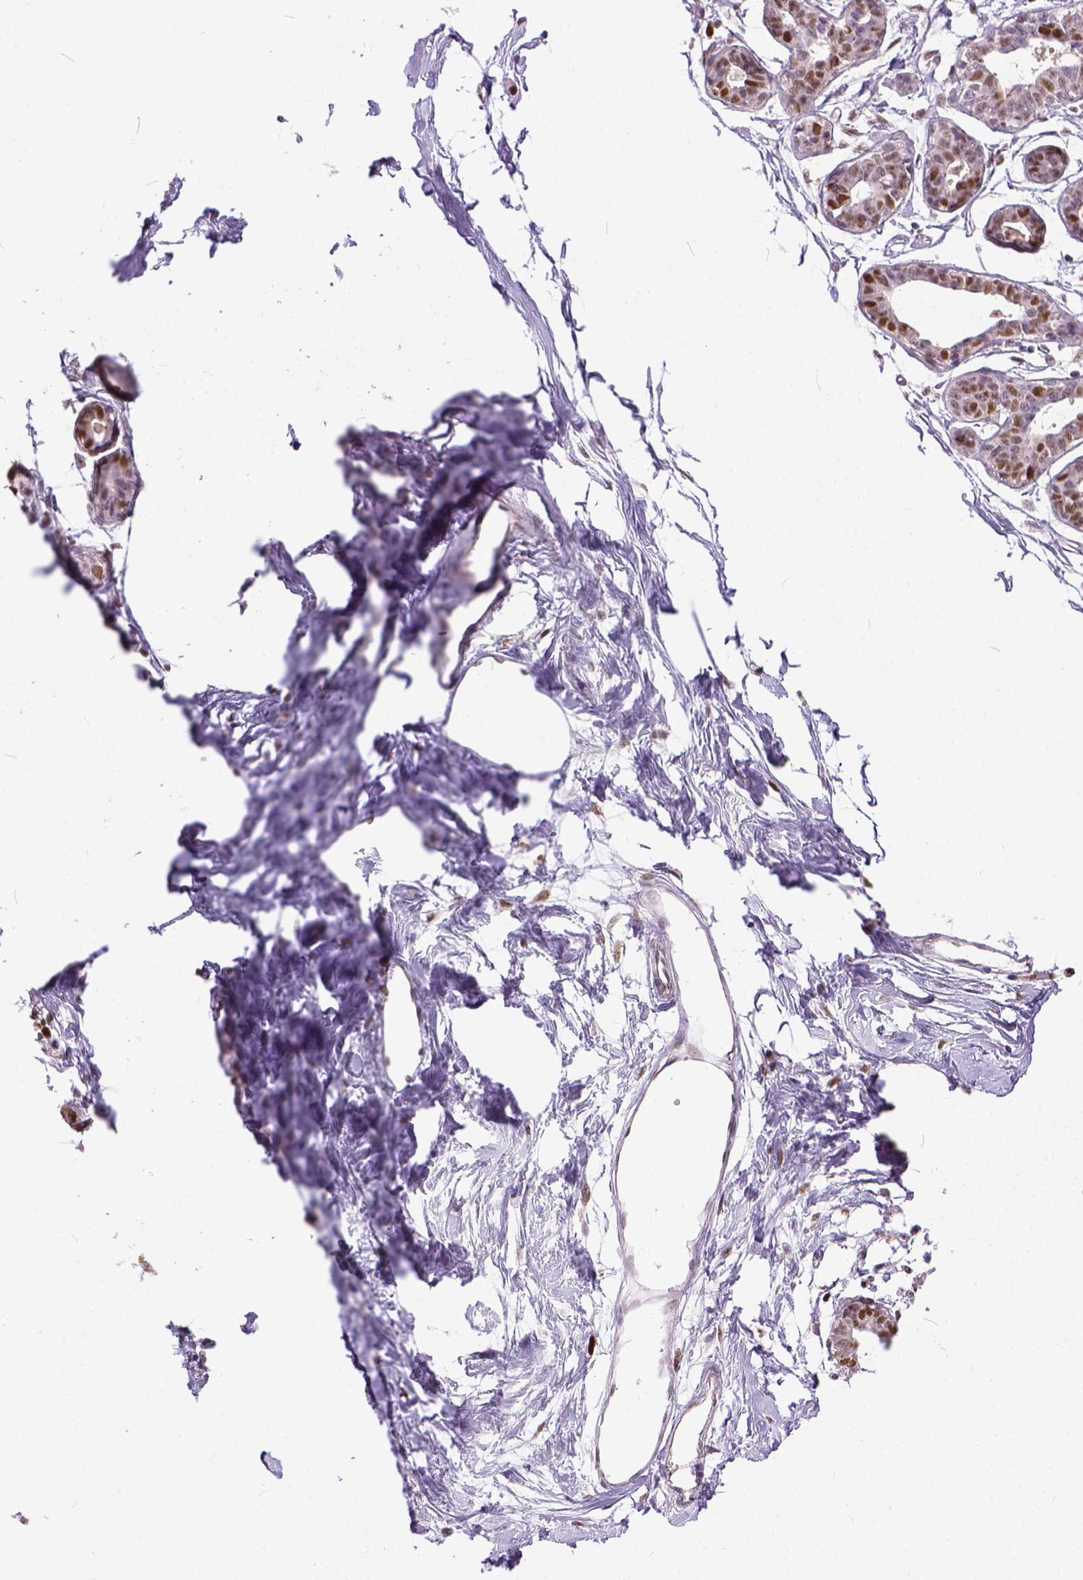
{"staining": {"intensity": "moderate", "quantity": ">75%", "location": "nuclear"}, "tissue": "breast", "cell_type": "Adipocytes", "image_type": "normal", "snomed": [{"axis": "morphology", "description": "Normal tissue, NOS"}, {"axis": "topography", "description": "Breast"}], "caption": "Protein staining of unremarkable breast shows moderate nuclear expression in about >75% of adipocytes.", "gene": "ERCC1", "patient": {"sex": "female", "age": 45}}